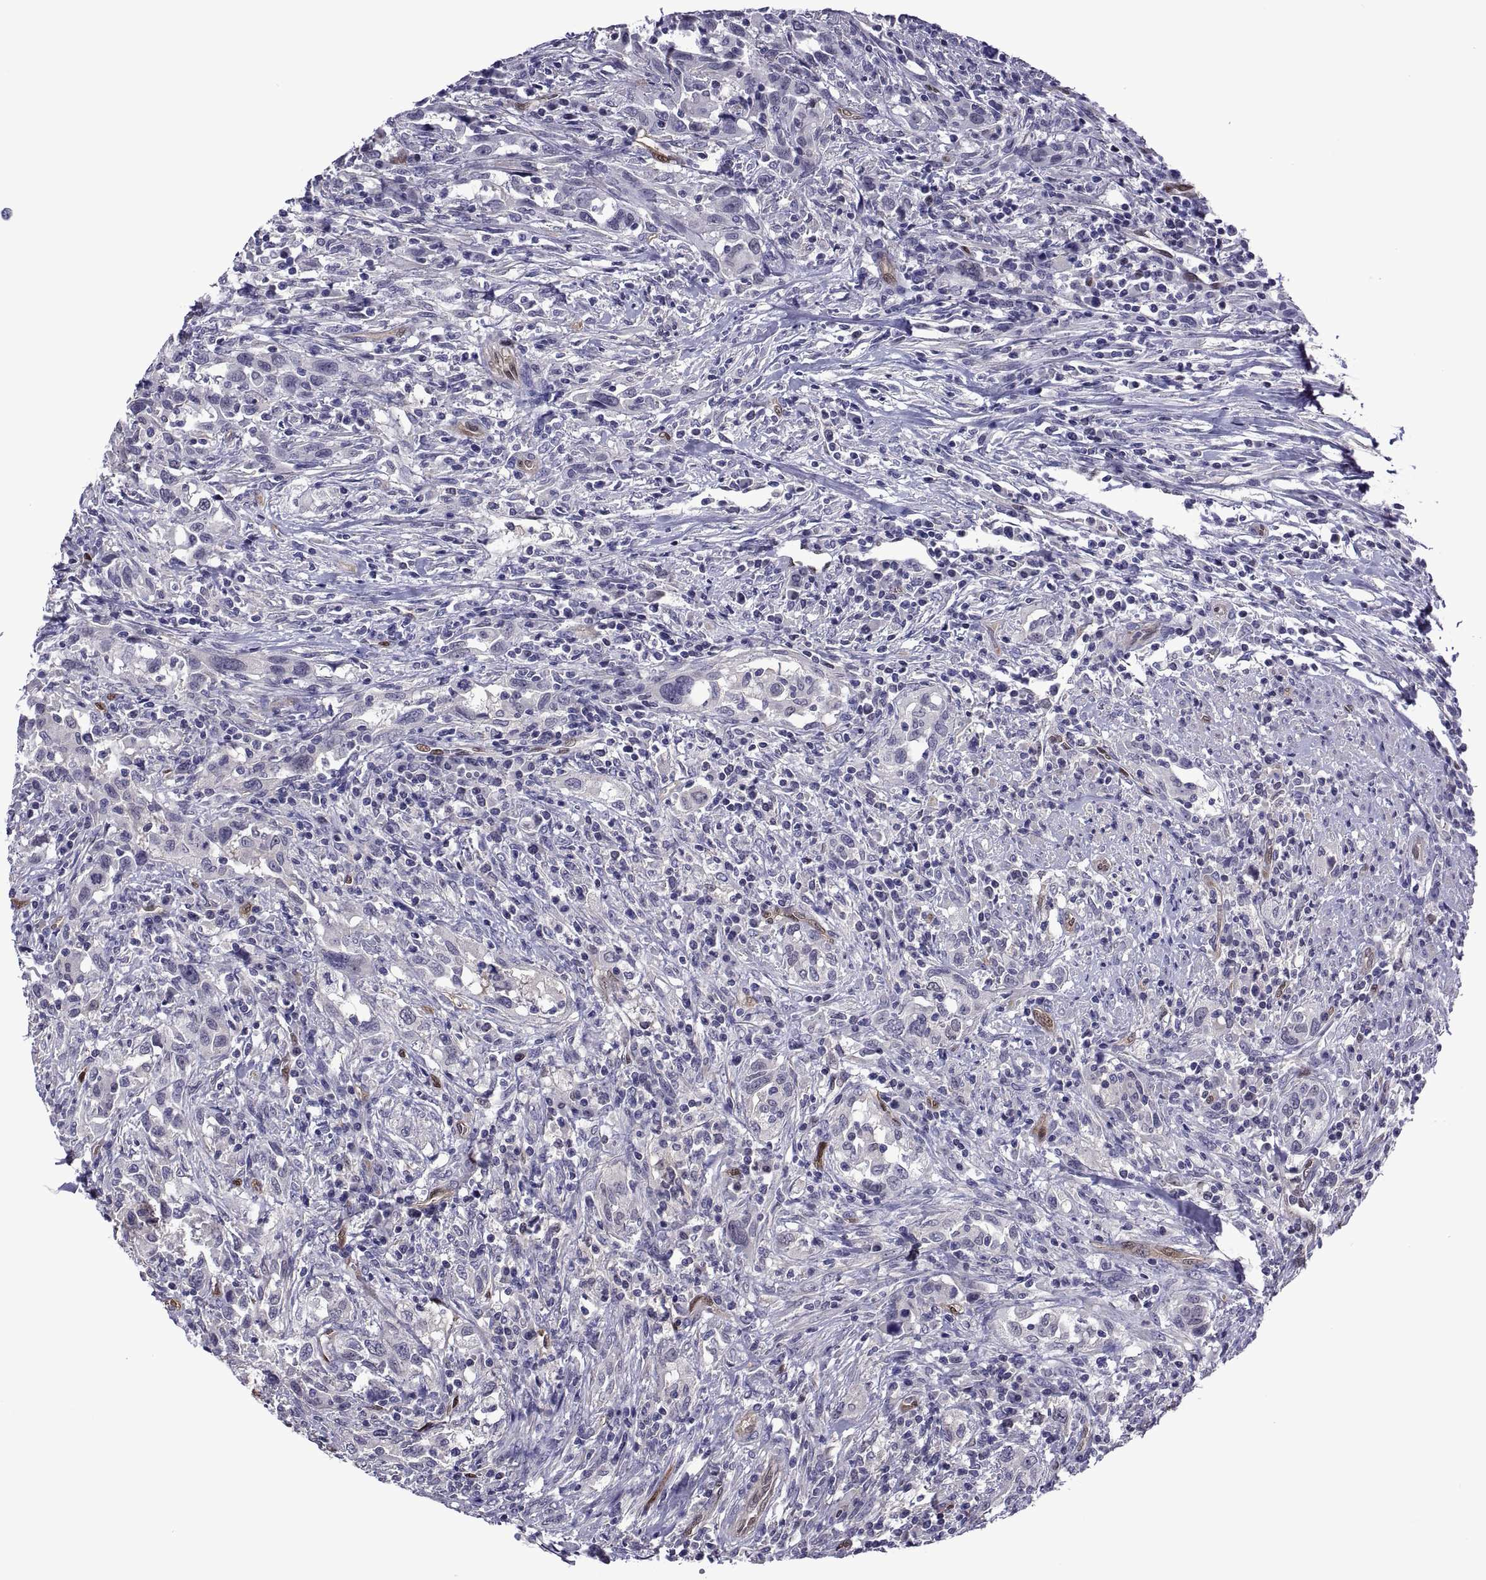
{"staining": {"intensity": "negative", "quantity": "none", "location": "none"}, "tissue": "urothelial cancer", "cell_type": "Tumor cells", "image_type": "cancer", "snomed": [{"axis": "morphology", "description": "Urothelial carcinoma, NOS"}, {"axis": "morphology", "description": "Urothelial carcinoma, High grade"}, {"axis": "topography", "description": "Urinary bladder"}], "caption": "Urothelial cancer stained for a protein using immunohistochemistry (IHC) exhibits no expression tumor cells.", "gene": "LCN9", "patient": {"sex": "female", "age": 64}}